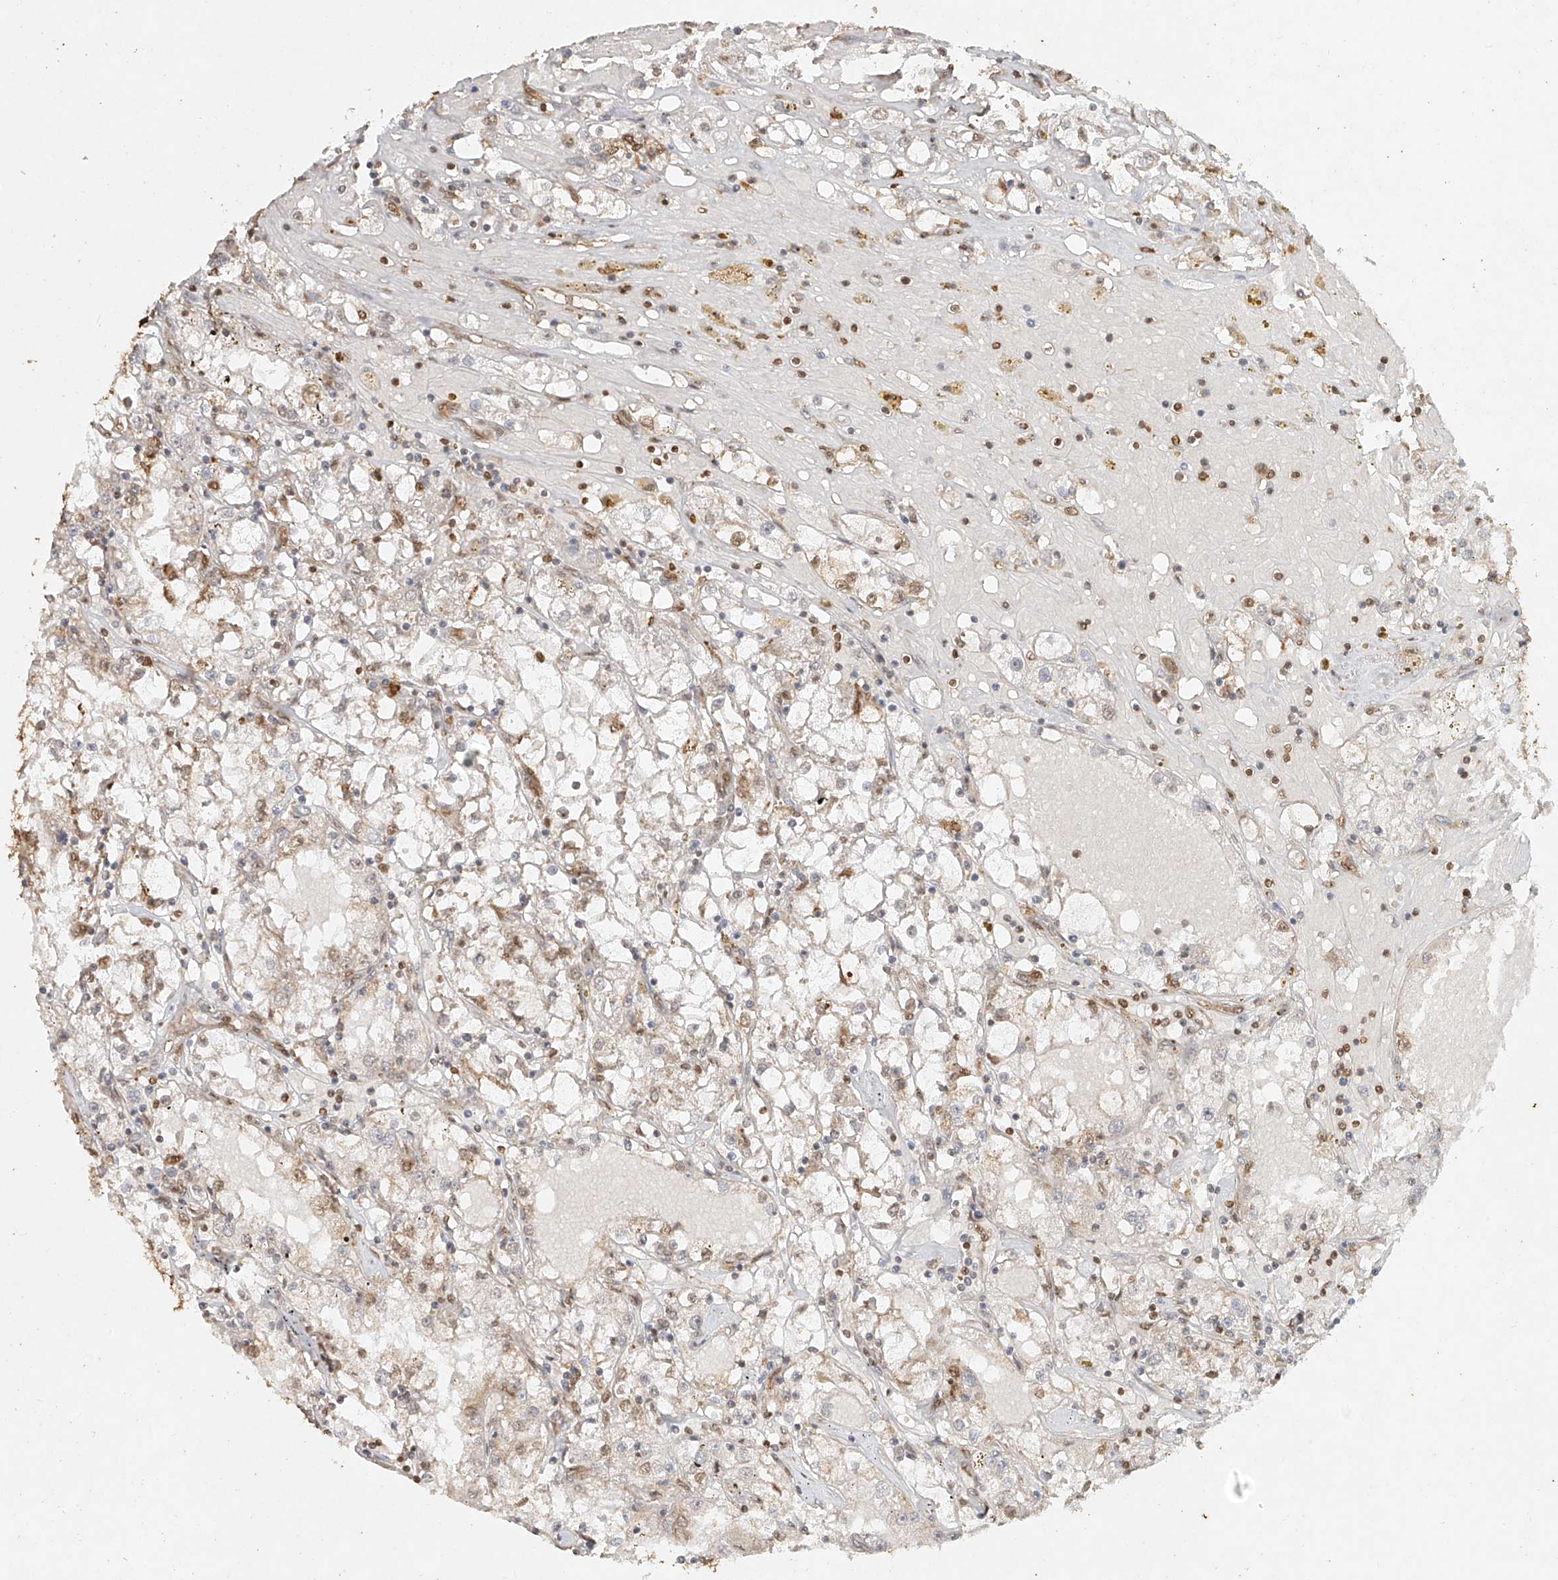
{"staining": {"intensity": "weak", "quantity": "25%-75%", "location": "cytoplasmic/membranous,nuclear"}, "tissue": "renal cancer", "cell_type": "Tumor cells", "image_type": "cancer", "snomed": [{"axis": "morphology", "description": "Adenocarcinoma, NOS"}, {"axis": "topography", "description": "Kidney"}], "caption": "The image displays a brown stain indicating the presence of a protein in the cytoplasmic/membranous and nuclear of tumor cells in renal adenocarcinoma.", "gene": "TIGAR", "patient": {"sex": "male", "age": 56}}